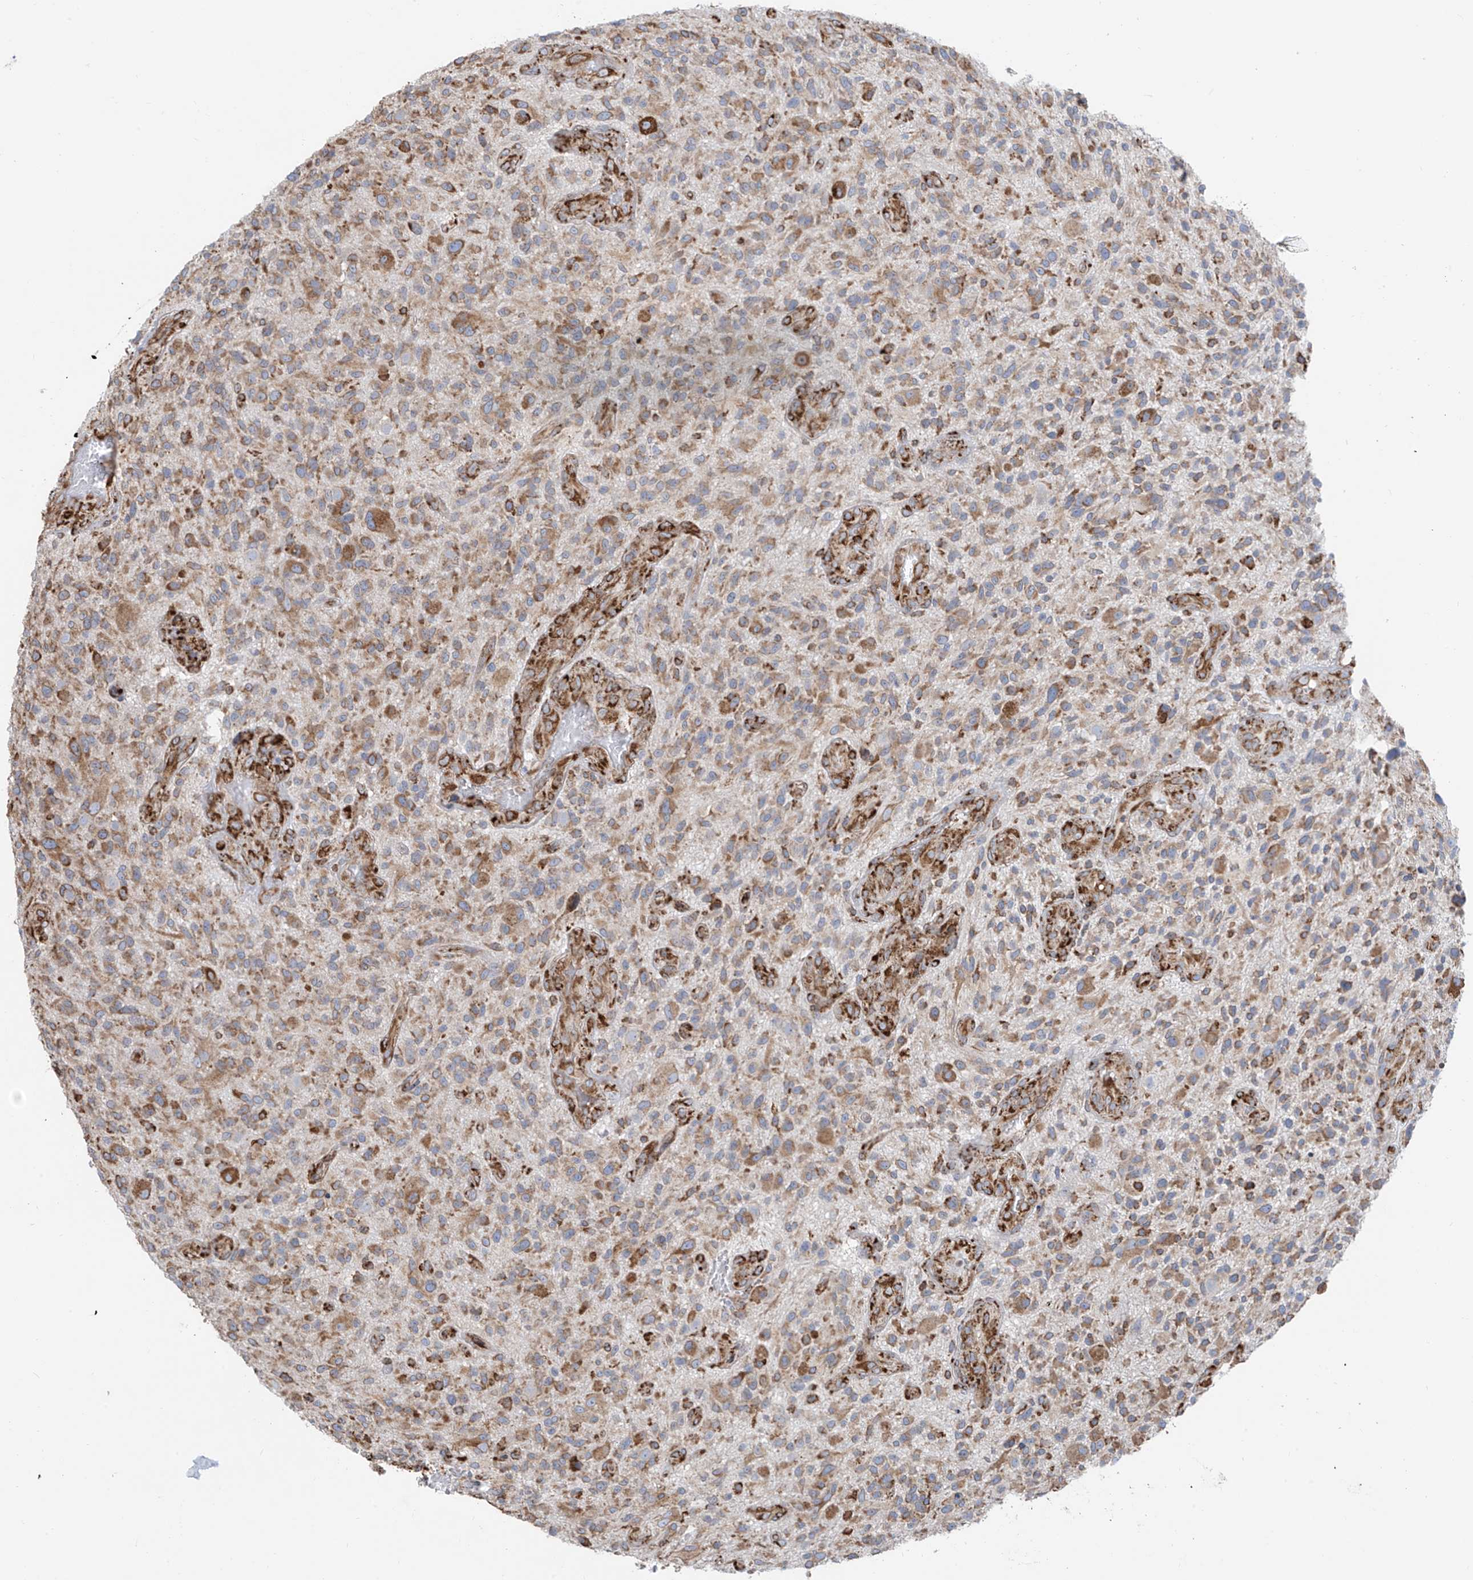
{"staining": {"intensity": "moderate", "quantity": ">75%", "location": "cytoplasmic/membranous"}, "tissue": "glioma", "cell_type": "Tumor cells", "image_type": "cancer", "snomed": [{"axis": "morphology", "description": "Glioma, malignant, High grade"}, {"axis": "topography", "description": "Brain"}], "caption": "The immunohistochemical stain labels moderate cytoplasmic/membranous positivity in tumor cells of glioma tissue.", "gene": "ZNF354C", "patient": {"sex": "male", "age": 47}}